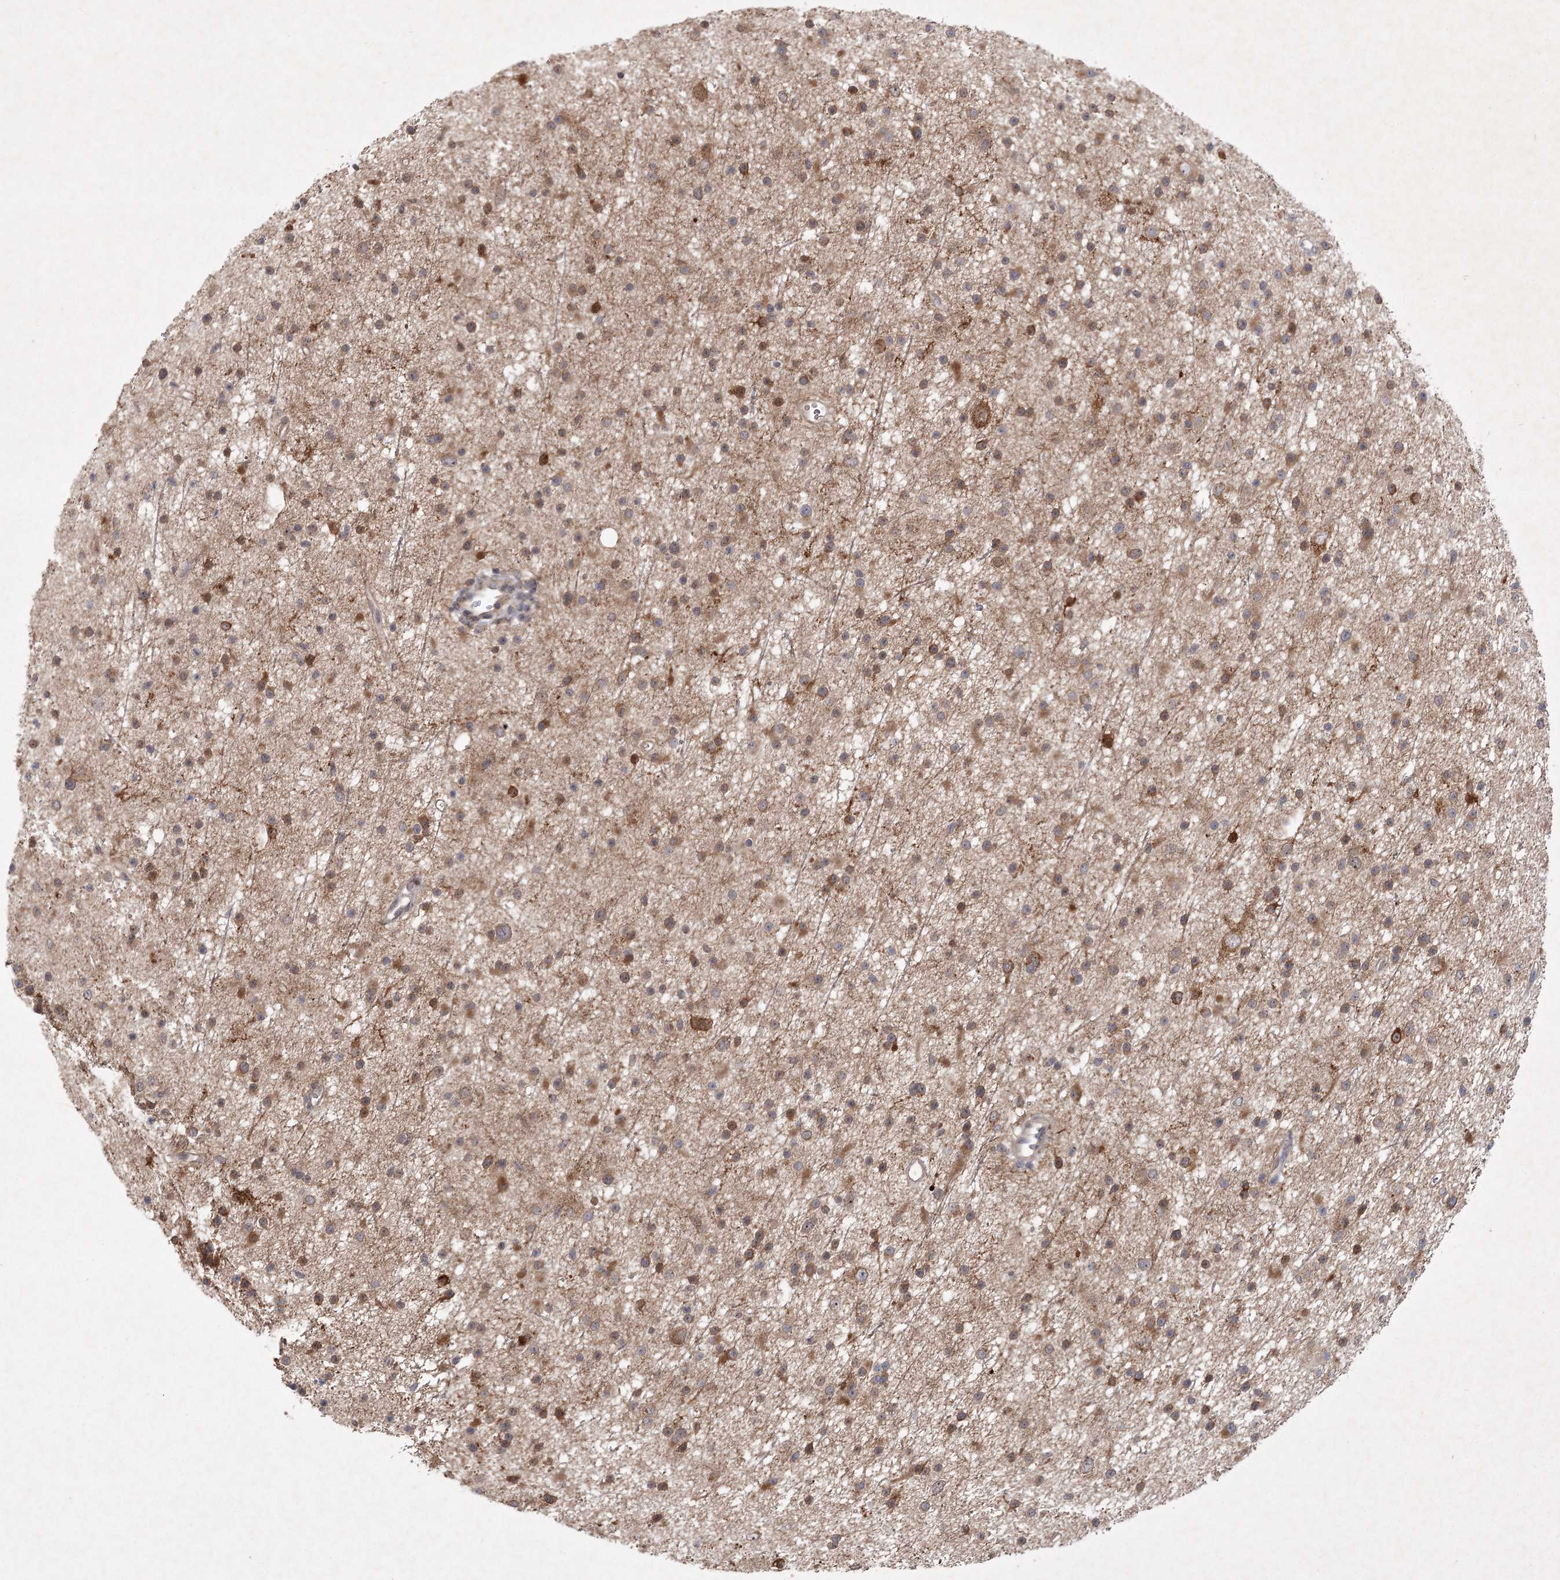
{"staining": {"intensity": "moderate", "quantity": "25%-75%", "location": "cytoplasmic/membranous"}, "tissue": "glioma", "cell_type": "Tumor cells", "image_type": "cancer", "snomed": [{"axis": "morphology", "description": "Glioma, malignant, Low grade"}, {"axis": "topography", "description": "Cerebral cortex"}], "caption": "Tumor cells demonstrate medium levels of moderate cytoplasmic/membranous staining in about 25%-75% of cells in human low-grade glioma (malignant). (DAB (3,3'-diaminobenzidine) IHC, brown staining for protein, blue staining for nuclei).", "gene": "MAP3K13", "patient": {"sex": "female", "age": 39}}